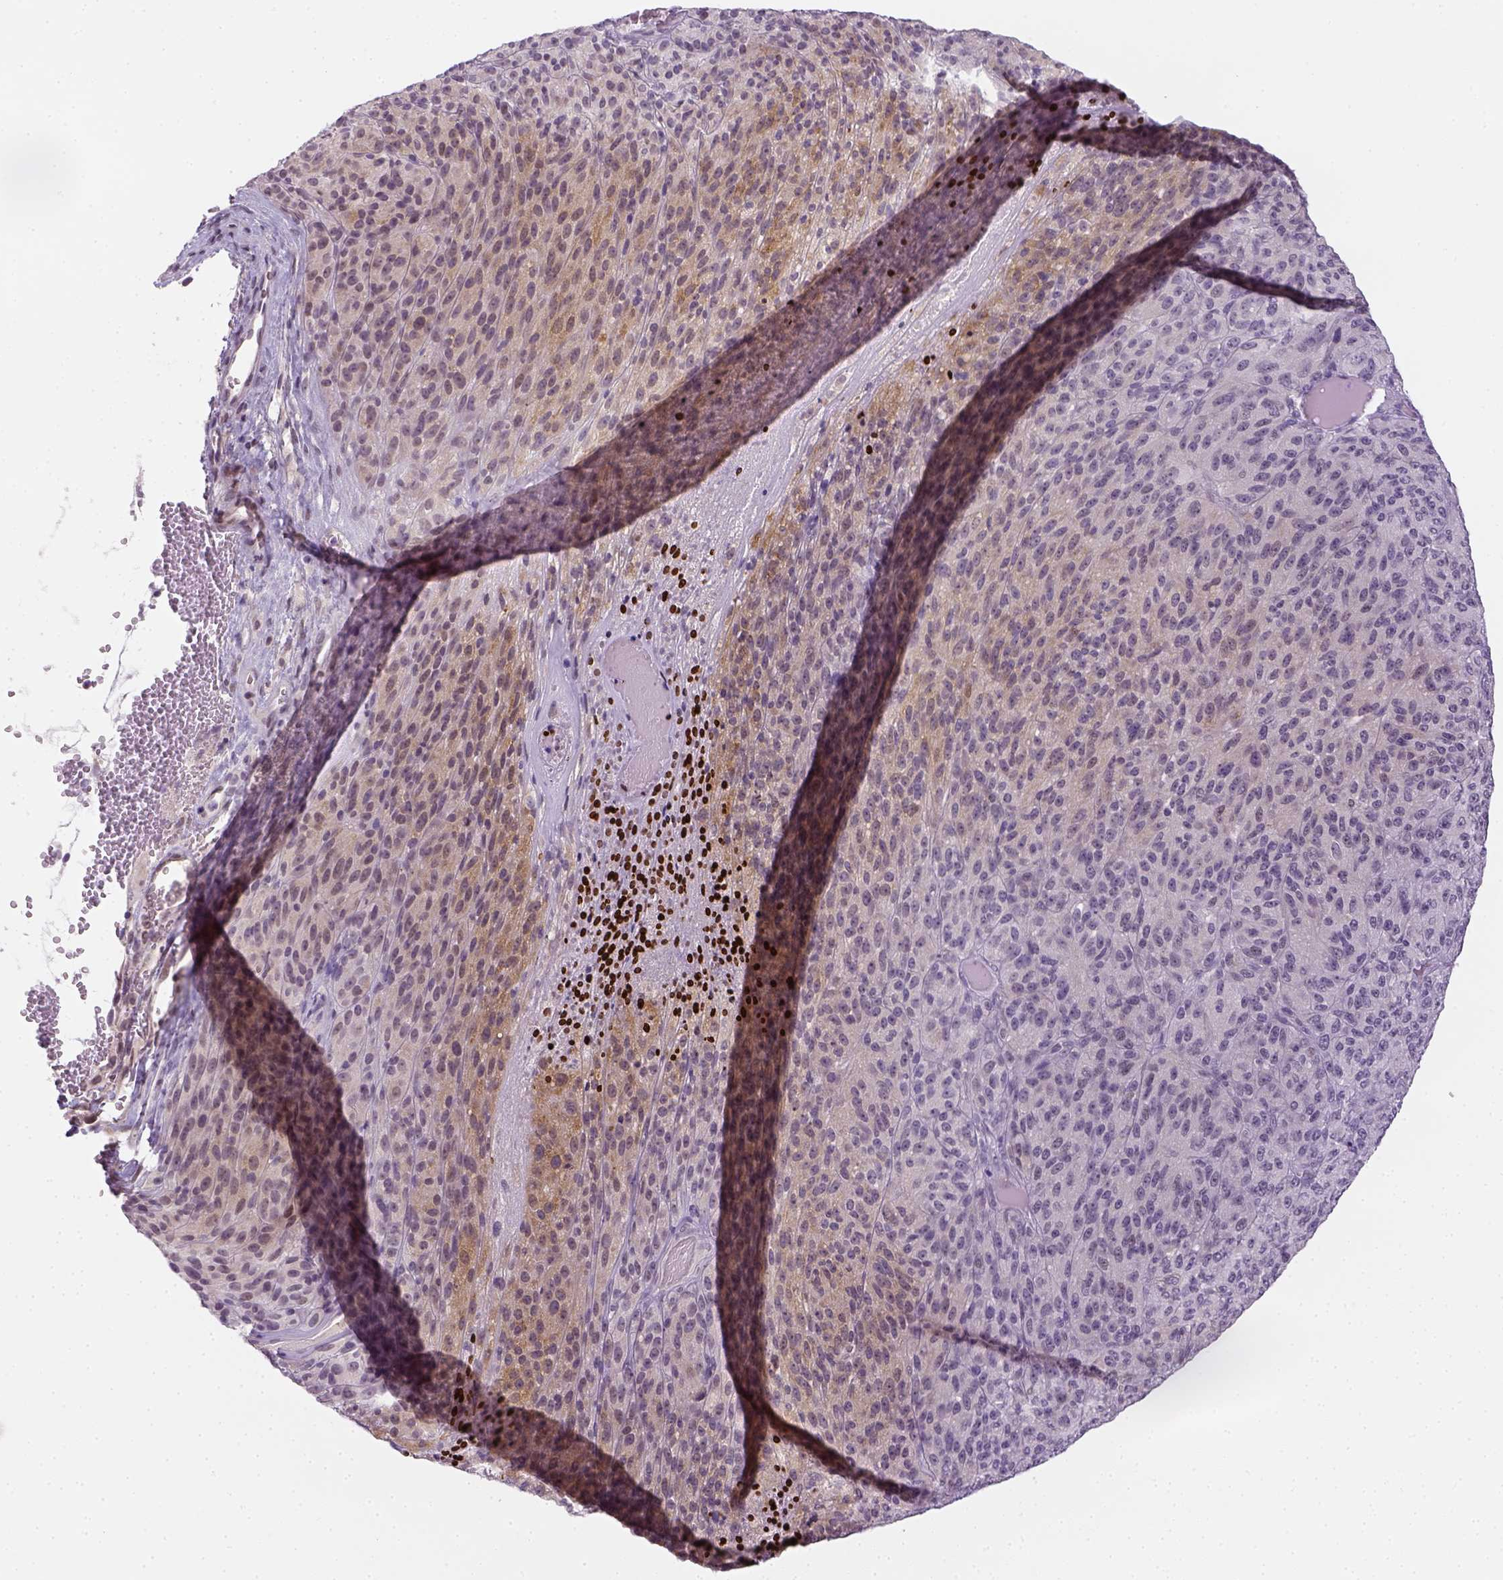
{"staining": {"intensity": "moderate", "quantity": "<25%", "location": "cytoplasmic/membranous"}, "tissue": "melanoma", "cell_type": "Tumor cells", "image_type": "cancer", "snomed": [{"axis": "morphology", "description": "Malignant melanoma, Metastatic site"}, {"axis": "topography", "description": "Brain"}], "caption": "There is low levels of moderate cytoplasmic/membranous positivity in tumor cells of malignant melanoma (metastatic site), as demonstrated by immunohistochemical staining (brown color).", "gene": "MAGEB3", "patient": {"sex": "female", "age": 56}}